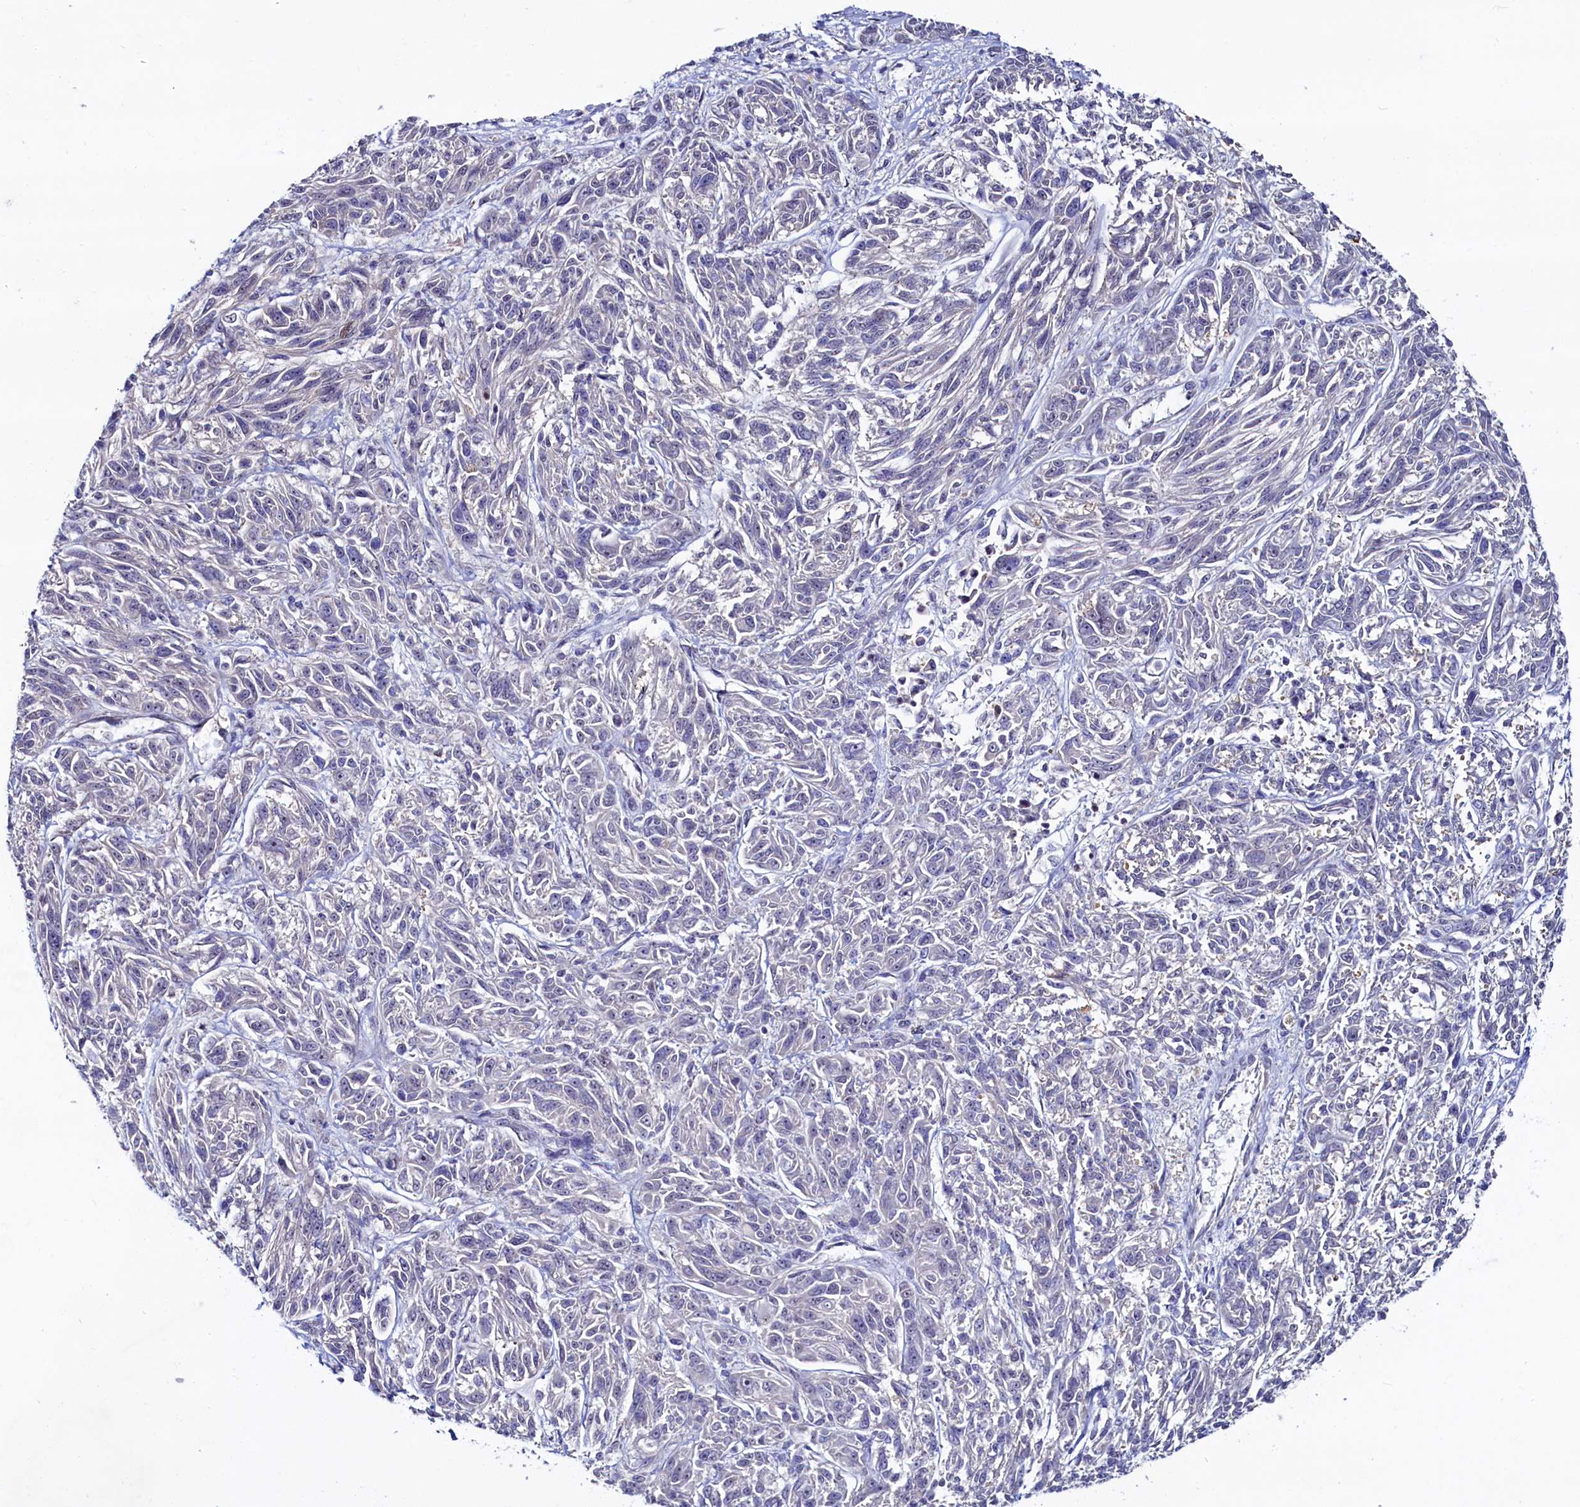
{"staining": {"intensity": "negative", "quantity": "none", "location": "none"}, "tissue": "melanoma", "cell_type": "Tumor cells", "image_type": "cancer", "snomed": [{"axis": "morphology", "description": "Malignant melanoma, NOS"}, {"axis": "topography", "description": "Skin"}], "caption": "Histopathology image shows no protein staining in tumor cells of malignant melanoma tissue.", "gene": "ASTE1", "patient": {"sex": "male", "age": 53}}